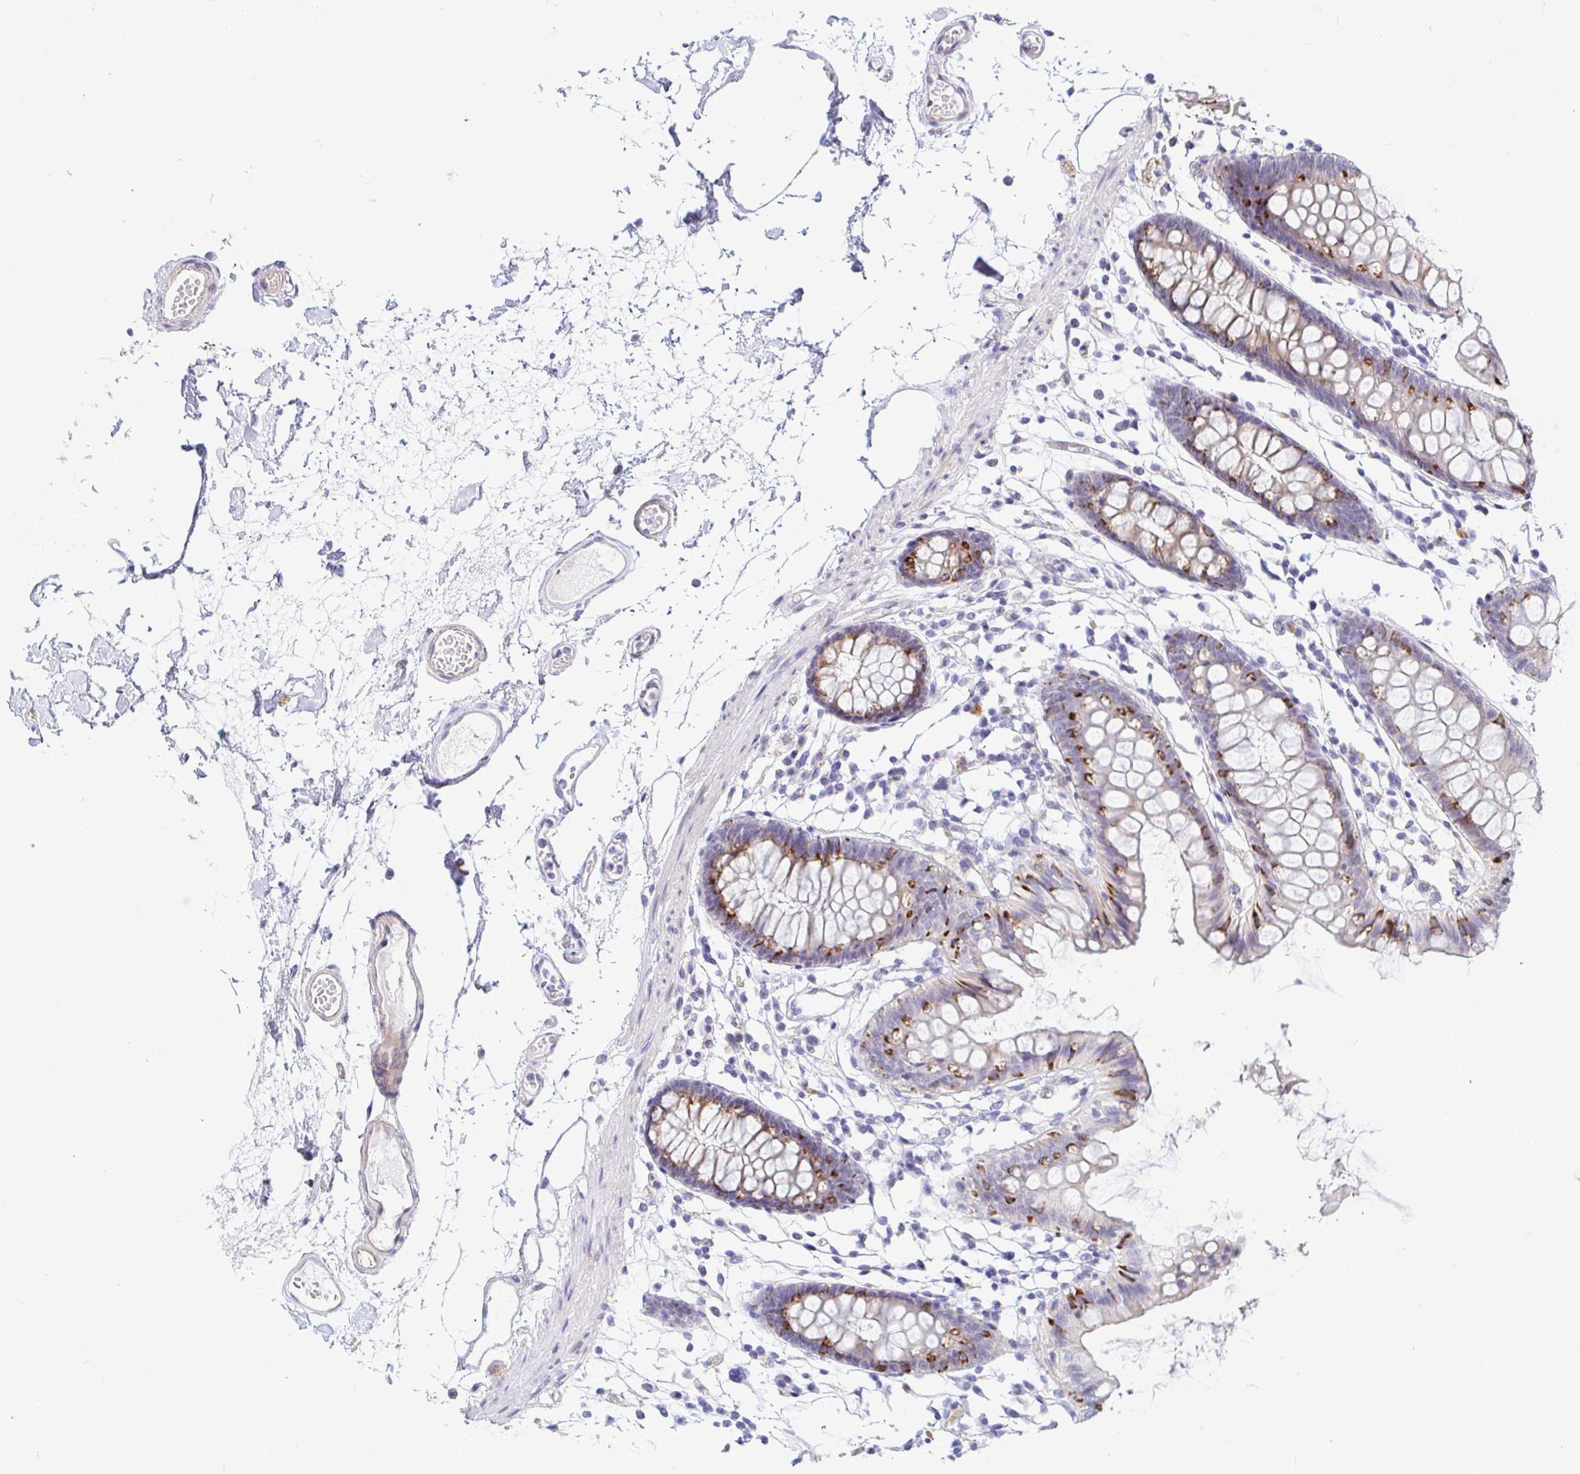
{"staining": {"intensity": "negative", "quantity": "none", "location": "none"}, "tissue": "colon", "cell_type": "Endothelial cells", "image_type": "normal", "snomed": [{"axis": "morphology", "description": "Normal tissue, NOS"}, {"axis": "topography", "description": "Colon"}], "caption": "IHC of benign human colon reveals no staining in endothelial cells.", "gene": "PINLYP", "patient": {"sex": "female", "age": 84}}